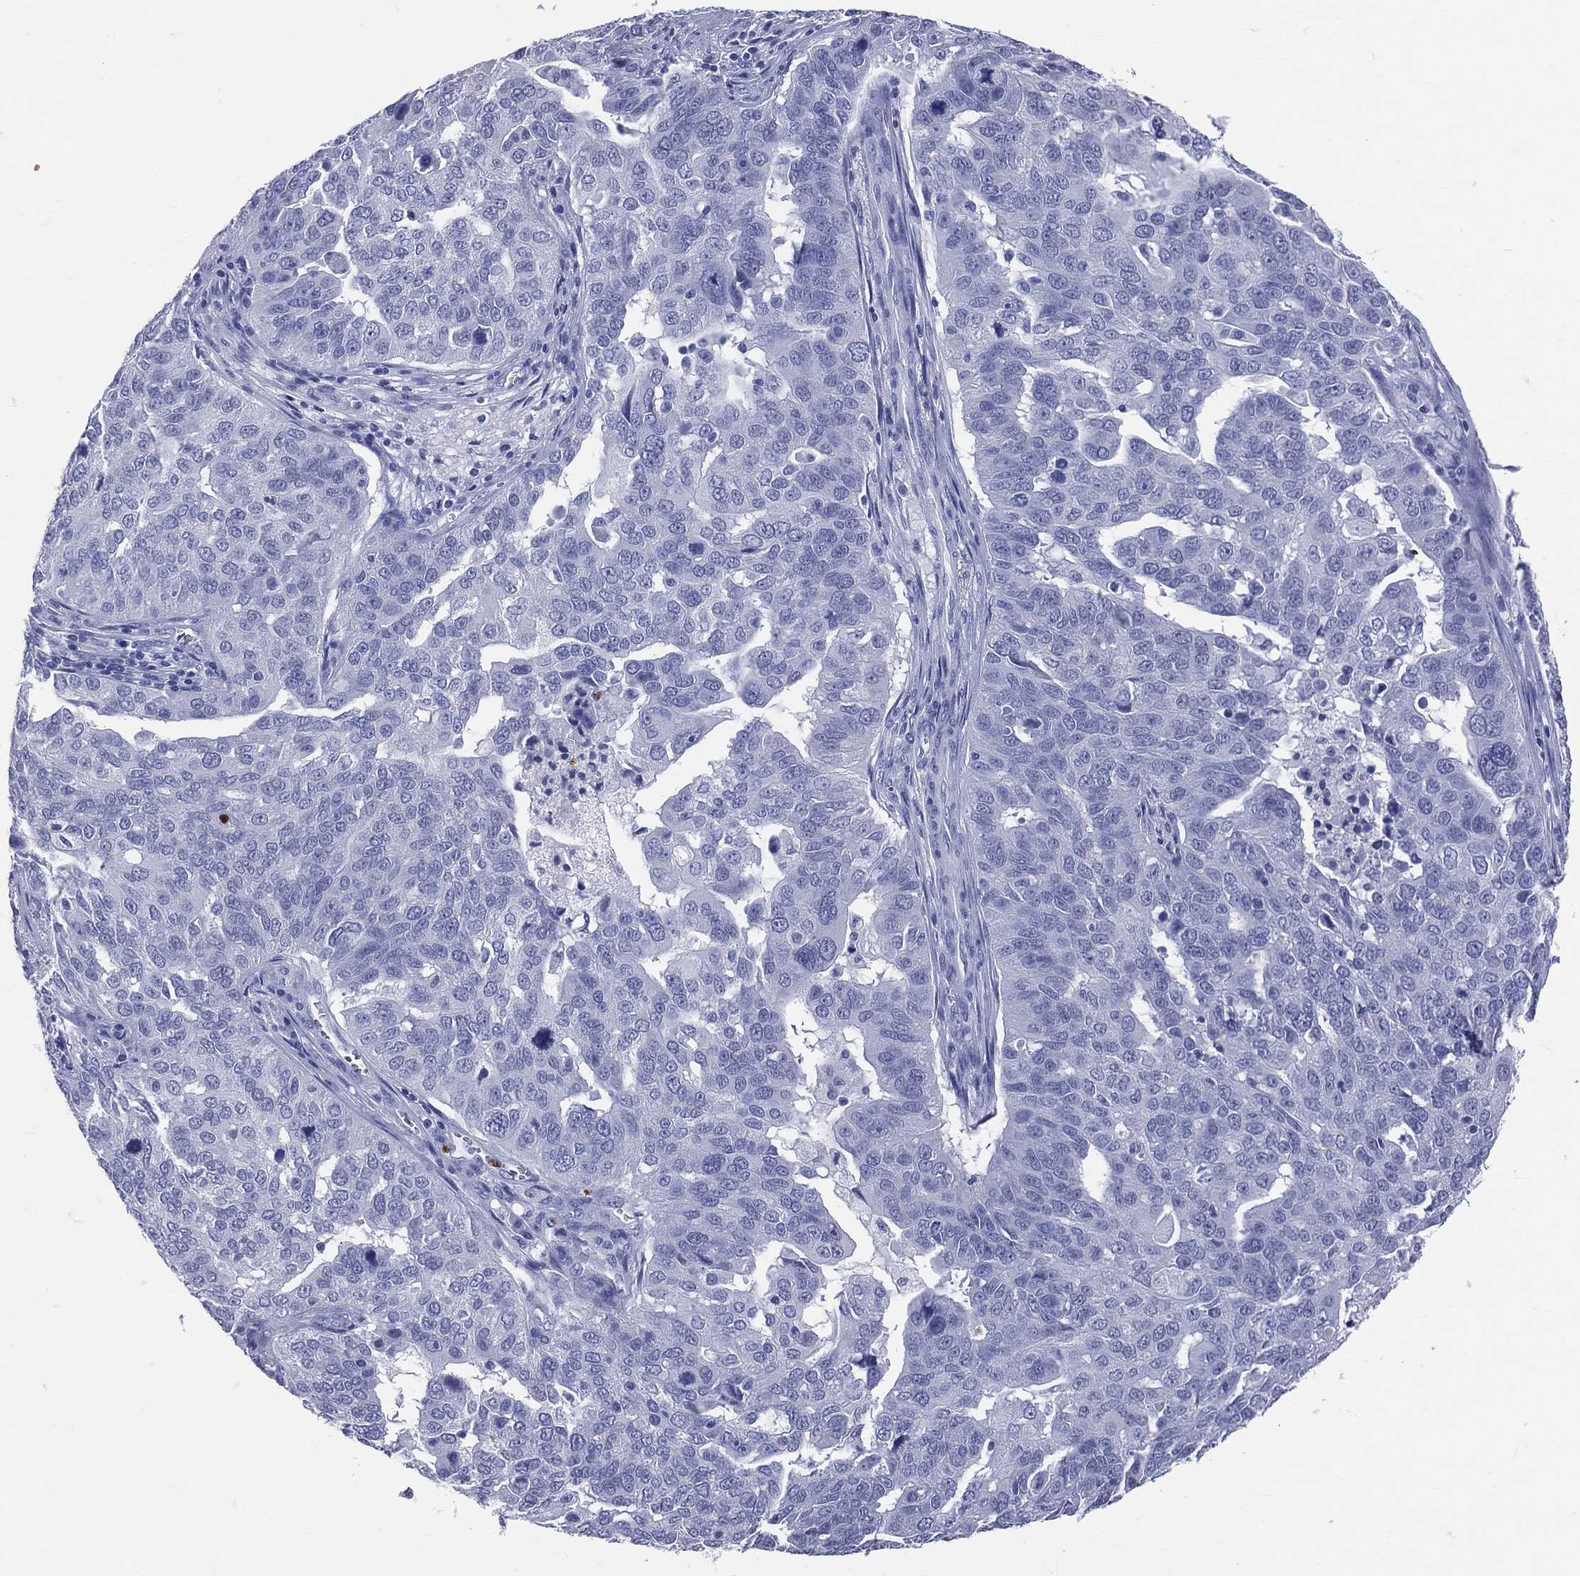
{"staining": {"intensity": "negative", "quantity": "none", "location": "none"}, "tissue": "ovarian cancer", "cell_type": "Tumor cells", "image_type": "cancer", "snomed": [{"axis": "morphology", "description": "Carcinoma, endometroid"}, {"axis": "topography", "description": "Soft tissue"}, {"axis": "topography", "description": "Ovary"}], "caption": "High magnification brightfield microscopy of ovarian cancer (endometroid carcinoma) stained with DAB (3,3'-diaminobenzidine) (brown) and counterstained with hematoxylin (blue): tumor cells show no significant expression. The staining is performed using DAB (3,3'-diaminobenzidine) brown chromogen with nuclei counter-stained in using hematoxylin.", "gene": "PGLYRP1", "patient": {"sex": "female", "age": 52}}